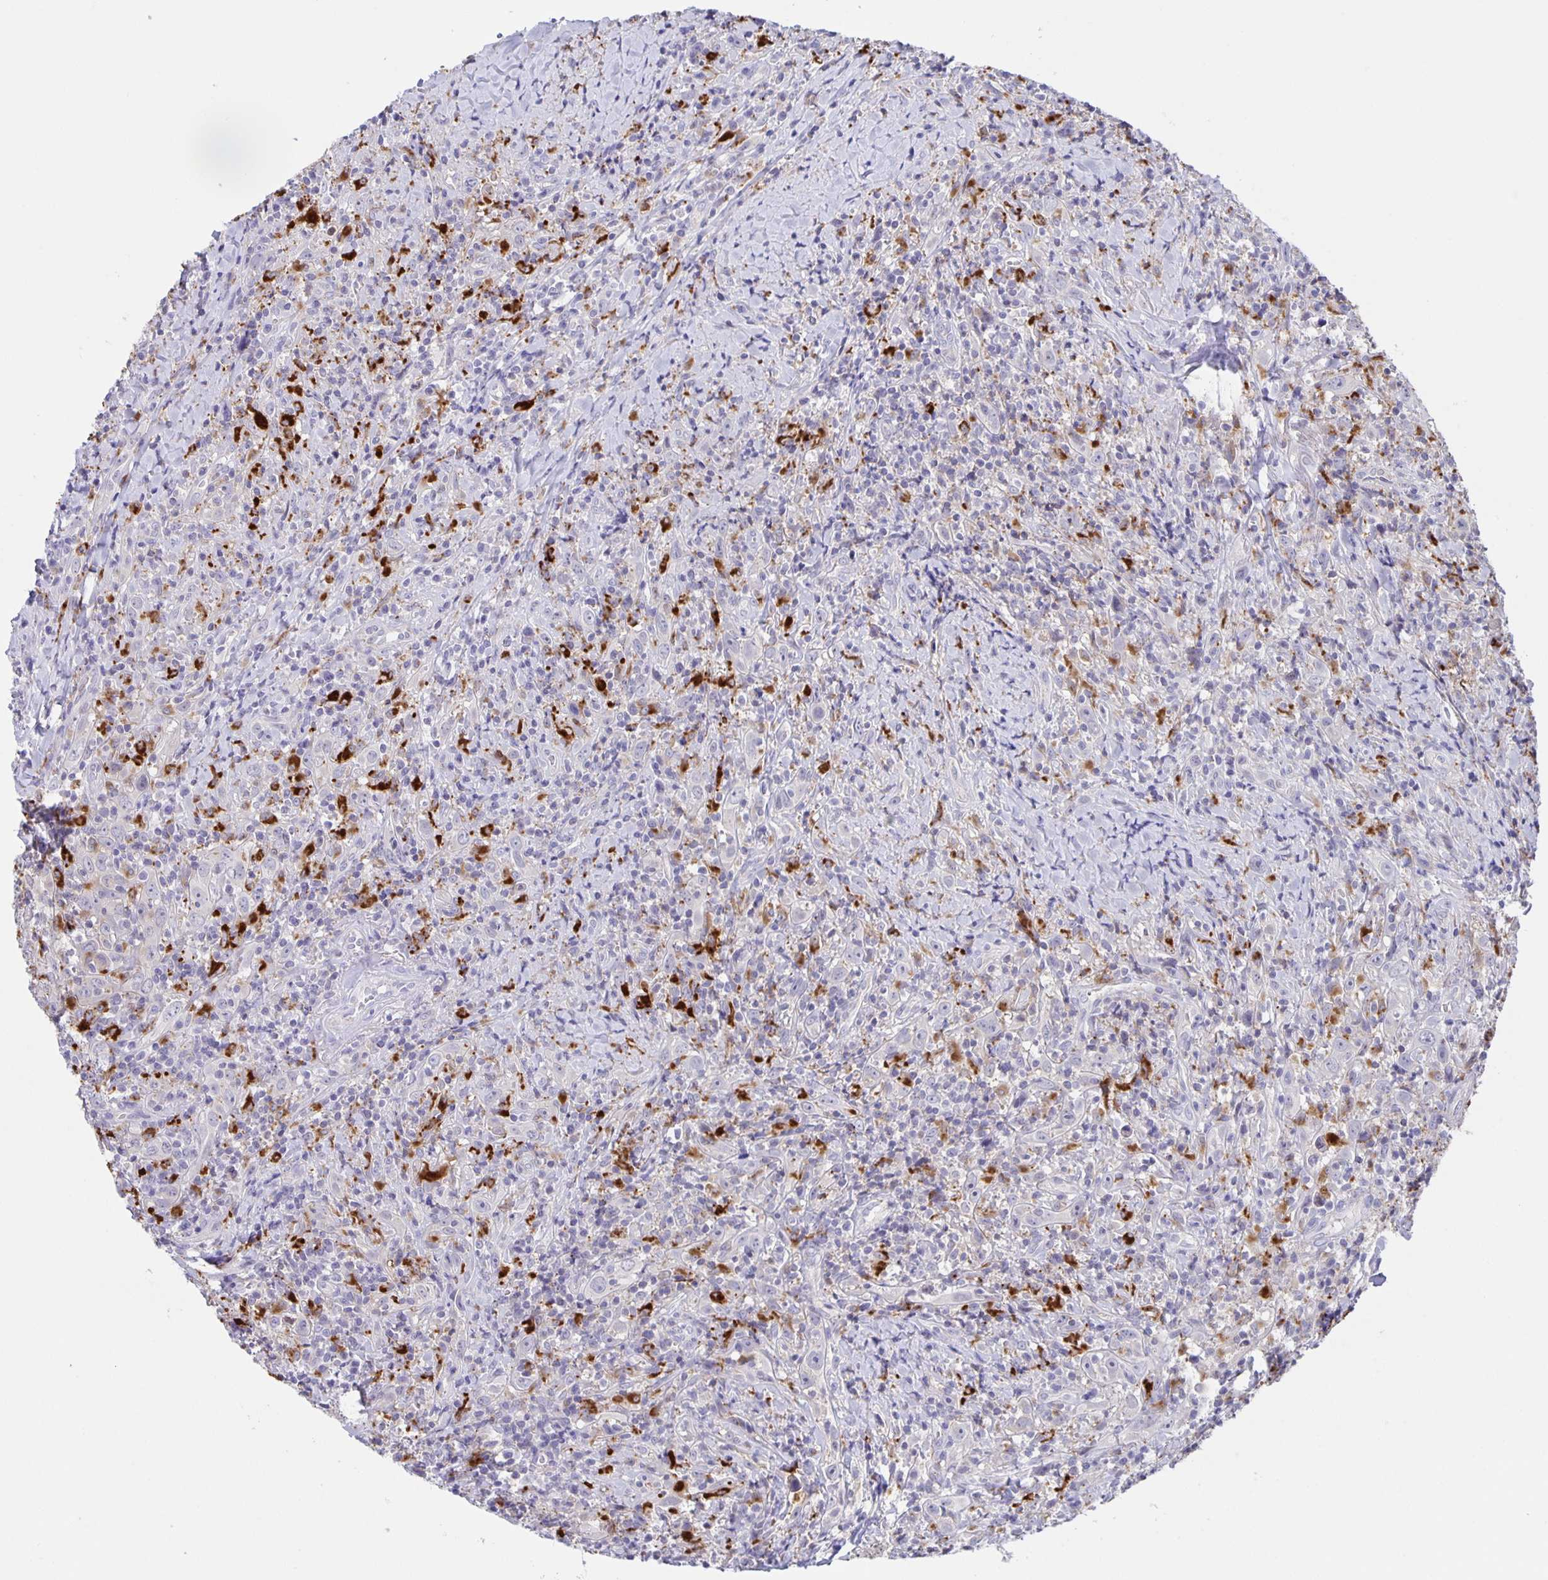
{"staining": {"intensity": "negative", "quantity": "none", "location": "none"}, "tissue": "head and neck cancer", "cell_type": "Tumor cells", "image_type": "cancer", "snomed": [{"axis": "morphology", "description": "Squamous cell carcinoma, NOS"}, {"axis": "topography", "description": "Head-Neck"}], "caption": "Tumor cells are negative for brown protein staining in head and neck cancer. The staining is performed using DAB brown chromogen with nuclei counter-stained in using hematoxylin.", "gene": "LIPA", "patient": {"sex": "female", "age": 95}}